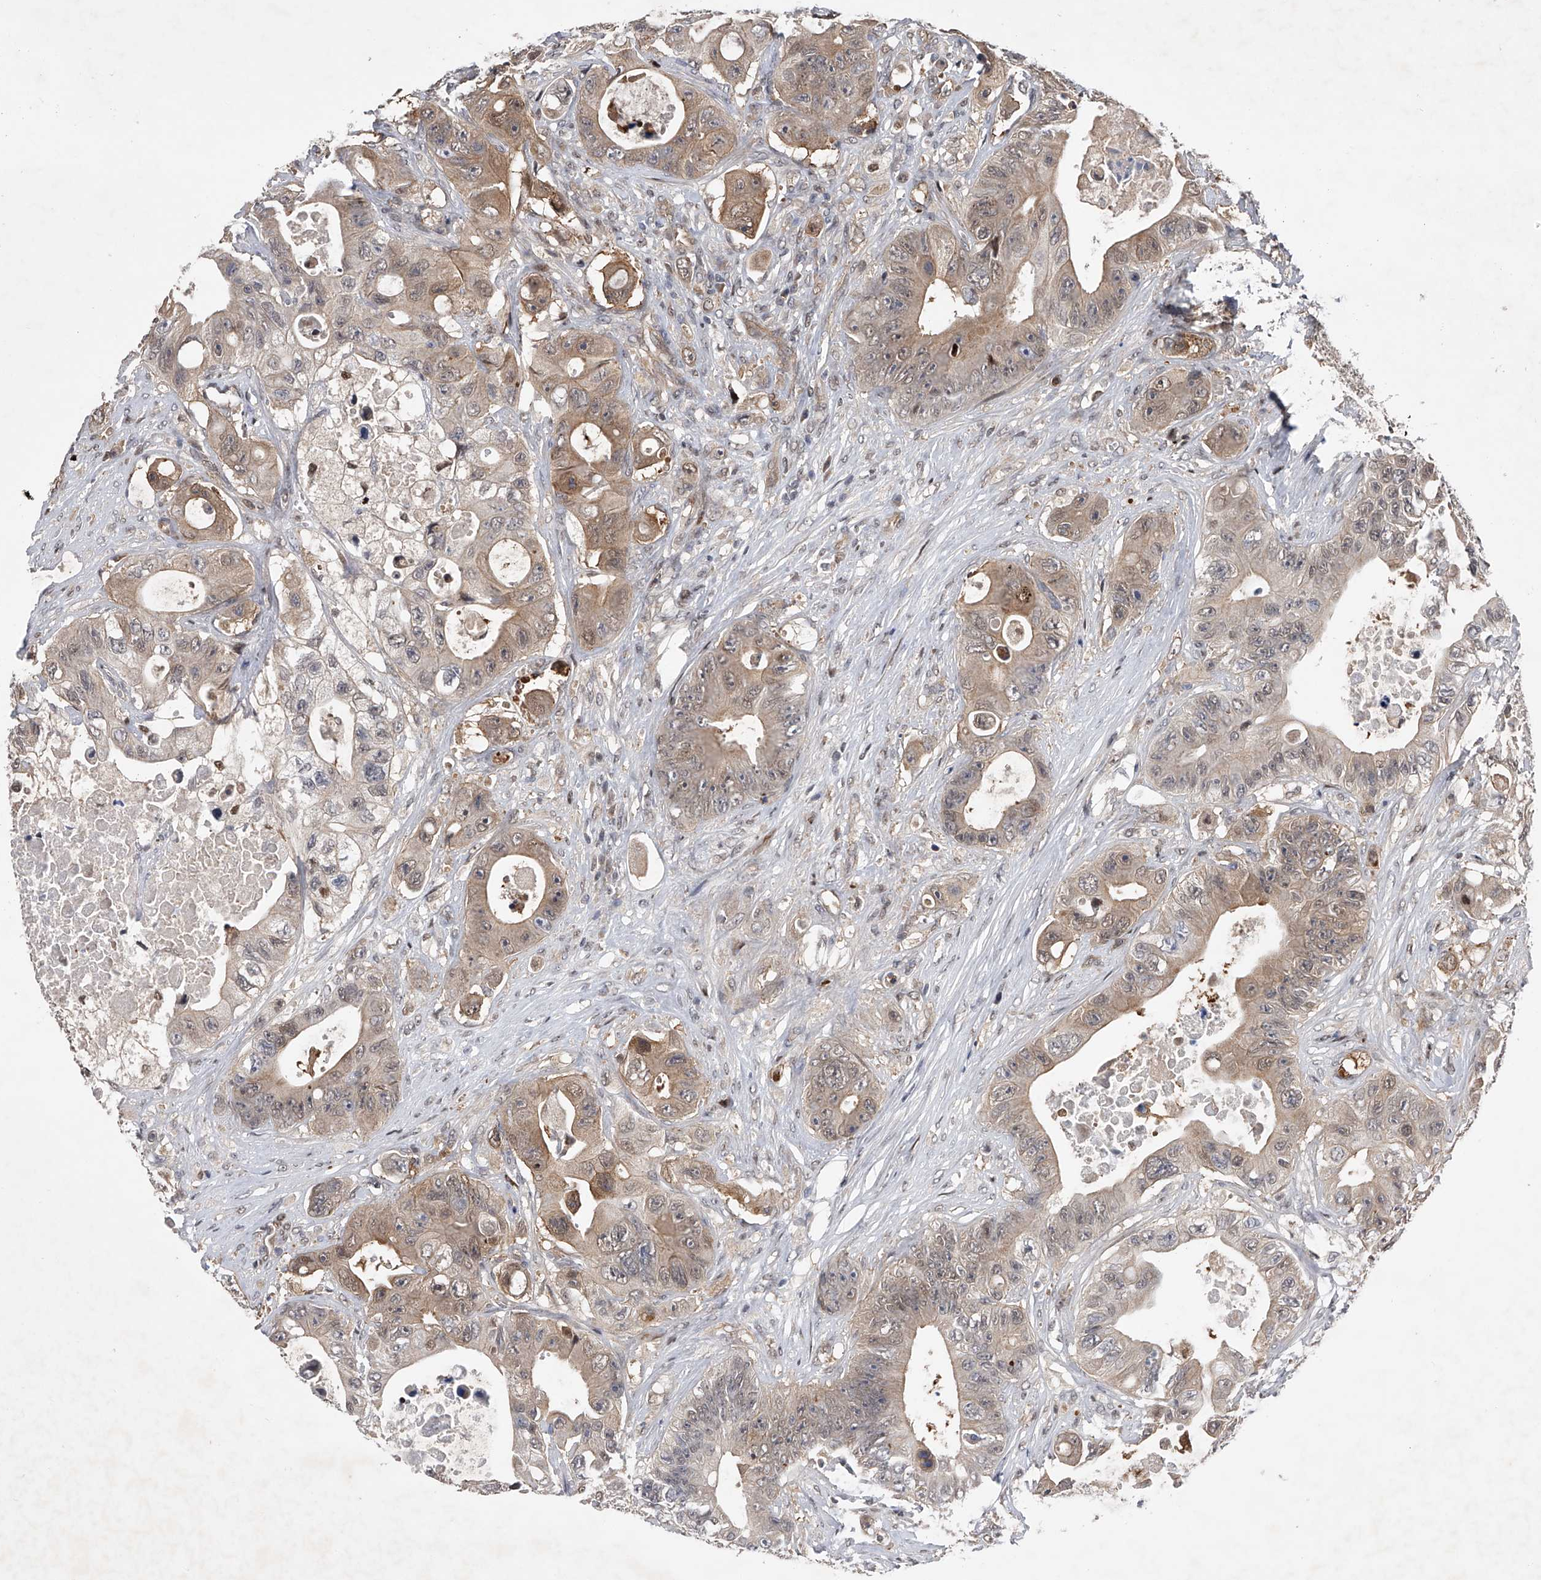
{"staining": {"intensity": "weak", "quantity": ">75%", "location": "cytoplasmic/membranous"}, "tissue": "colorectal cancer", "cell_type": "Tumor cells", "image_type": "cancer", "snomed": [{"axis": "morphology", "description": "Adenocarcinoma, NOS"}, {"axis": "topography", "description": "Colon"}], "caption": "This micrograph exhibits immunohistochemistry (IHC) staining of human colorectal cancer, with low weak cytoplasmic/membranous positivity in approximately >75% of tumor cells.", "gene": "RWDD2A", "patient": {"sex": "female", "age": 46}}